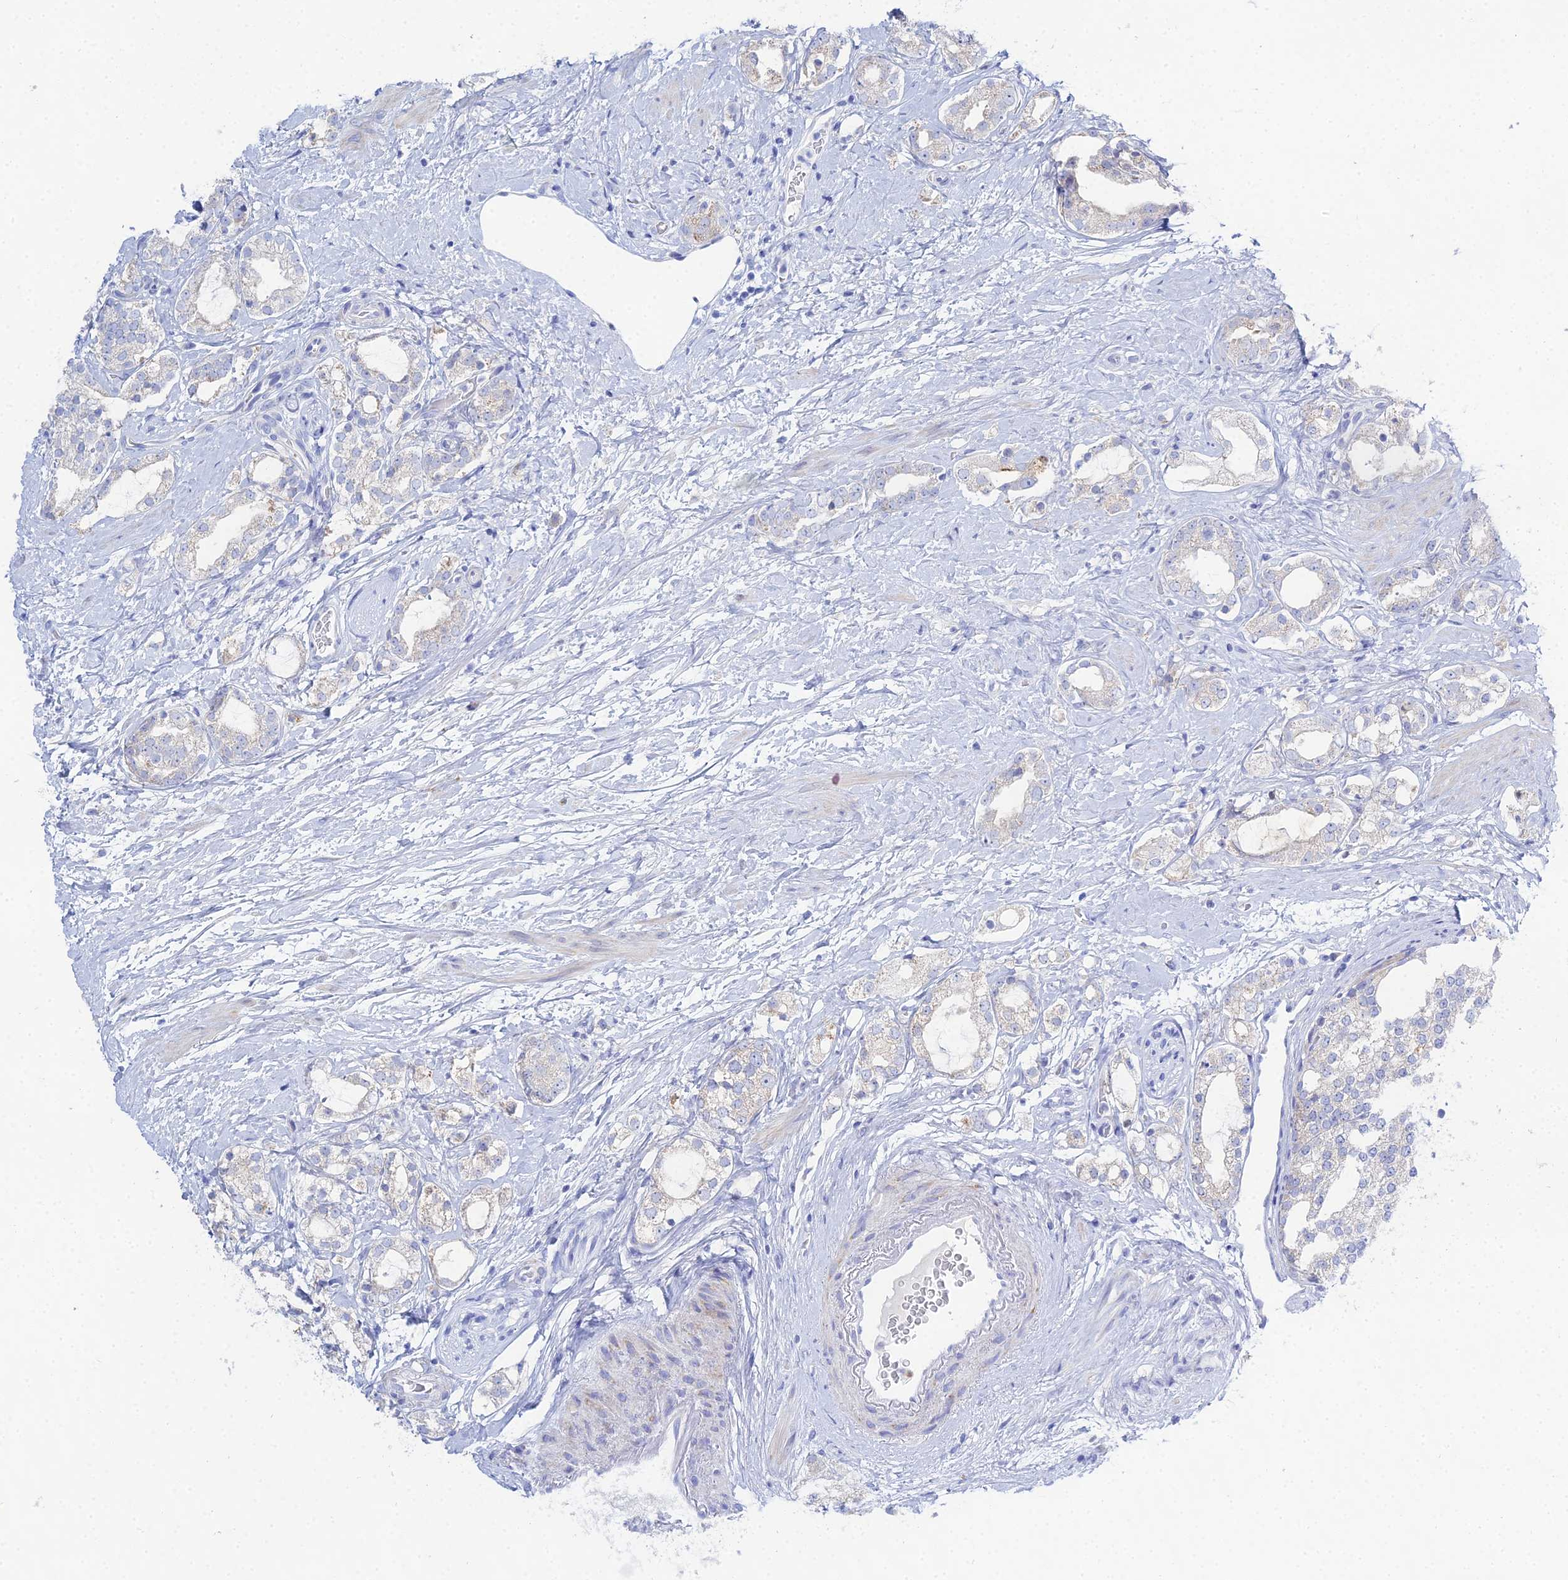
{"staining": {"intensity": "negative", "quantity": "none", "location": "none"}, "tissue": "prostate cancer", "cell_type": "Tumor cells", "image_type": "cancer", "snomed": [{"axis": "morphology", "description": "Adenocarcinoma, High grade"}, {"axis": "topography", "description": "Prostate"}], "caption": "Immunohistochemical staining of human prostate cancer (adenocarcinoma (high-grade)) demonstrates no significant positivity in tumor cells. Nuclei are stained in blue.", "gene": "DHX34", "patient": {"sex": "male", "age": 64}}